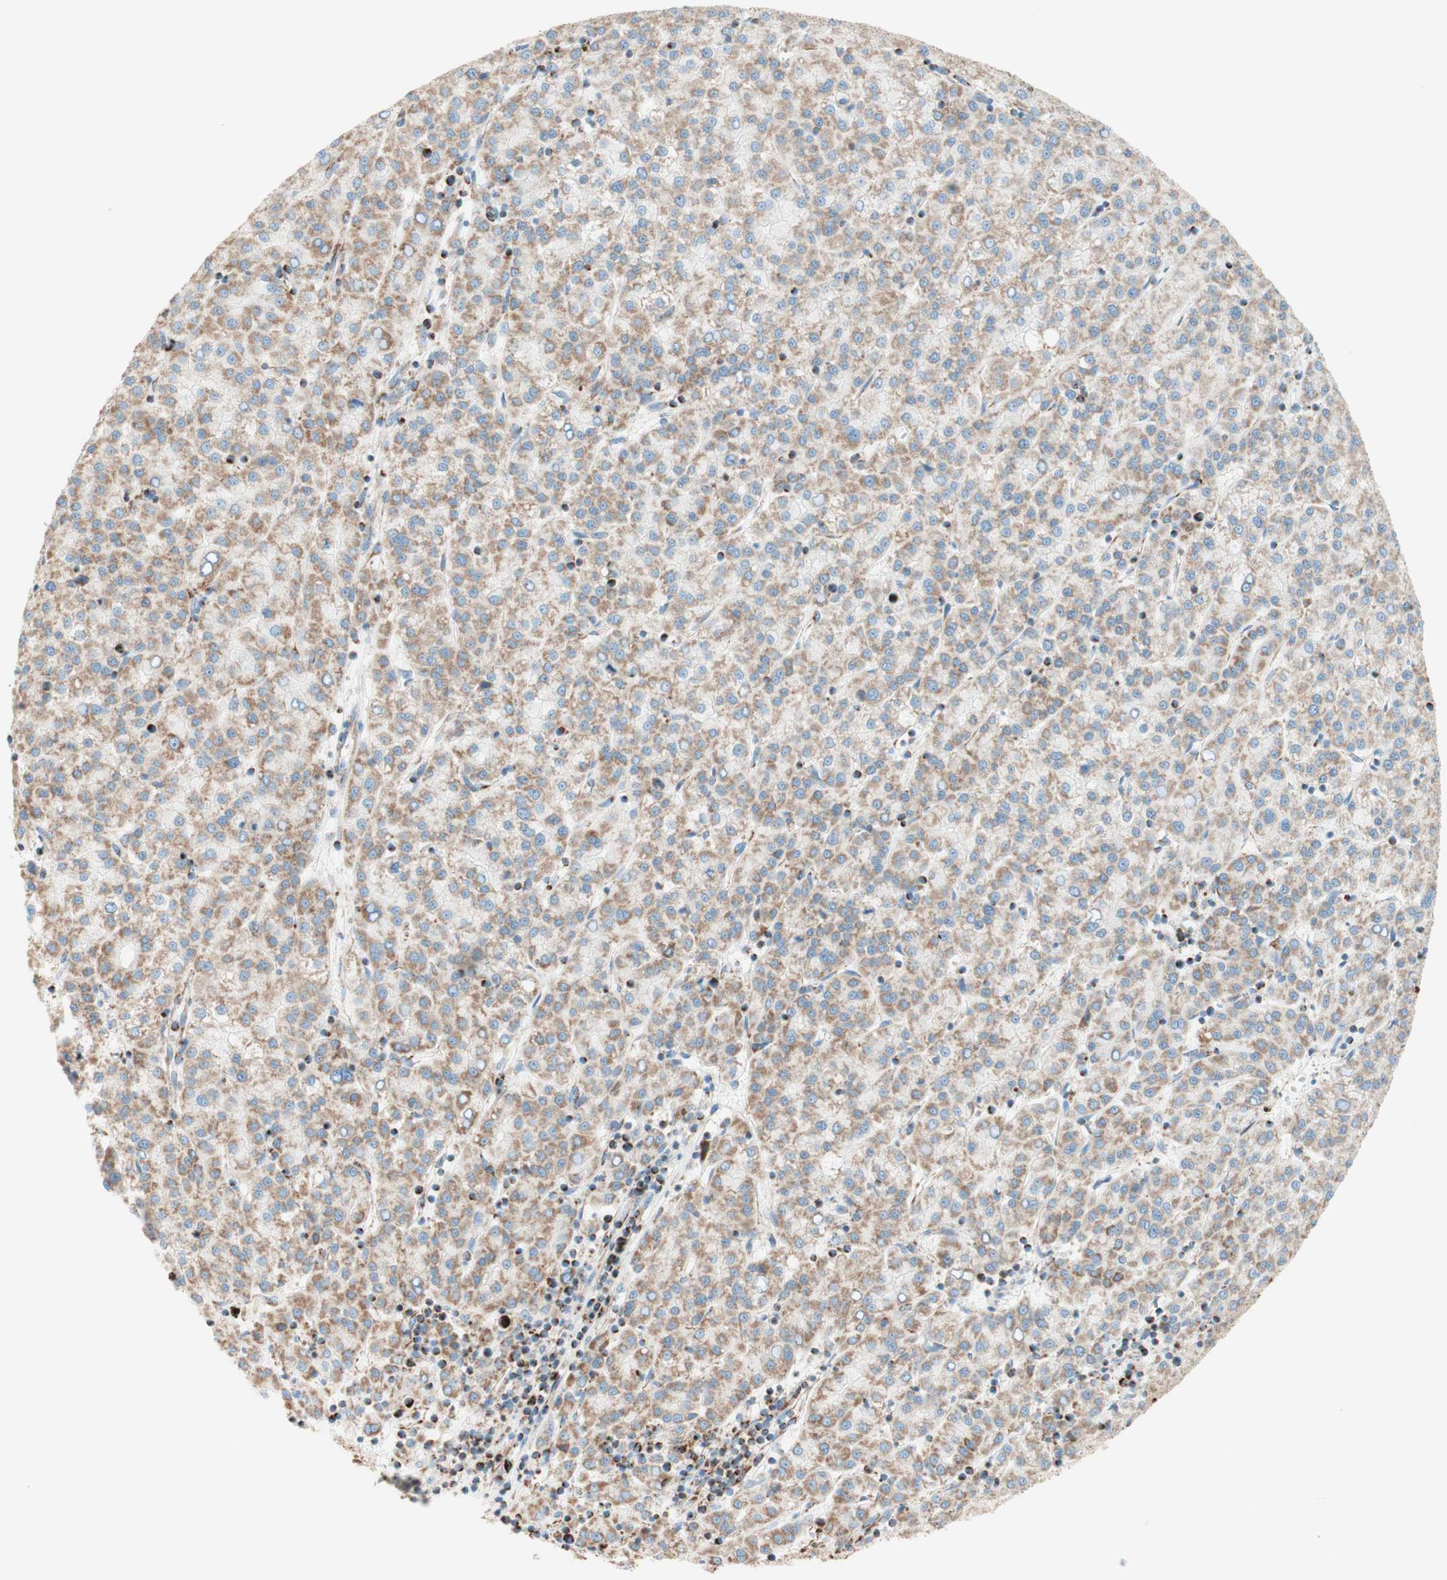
{"staining": {"intensity": "moderate", "quantity": ">75%", "location": "cytoplasmic/membranous"}, "tissue": "liver cancer", "cell_type": "Tumor cells", "image_type": "cancer", "snomed": [{"axis": "morphology", "description": "Carcinoma, Hepatocellular, NOS"}, {"axis": "topography", "description": "Liver"}], "caption": "A medium amount of moderate cytoplasmic/membranous staining is seen in about >75% of tumor cells in hepatocellular carcinoma (liver) tissue.", "gene": "TOMM20", "patient": {"sex": "female", "age": 58}}